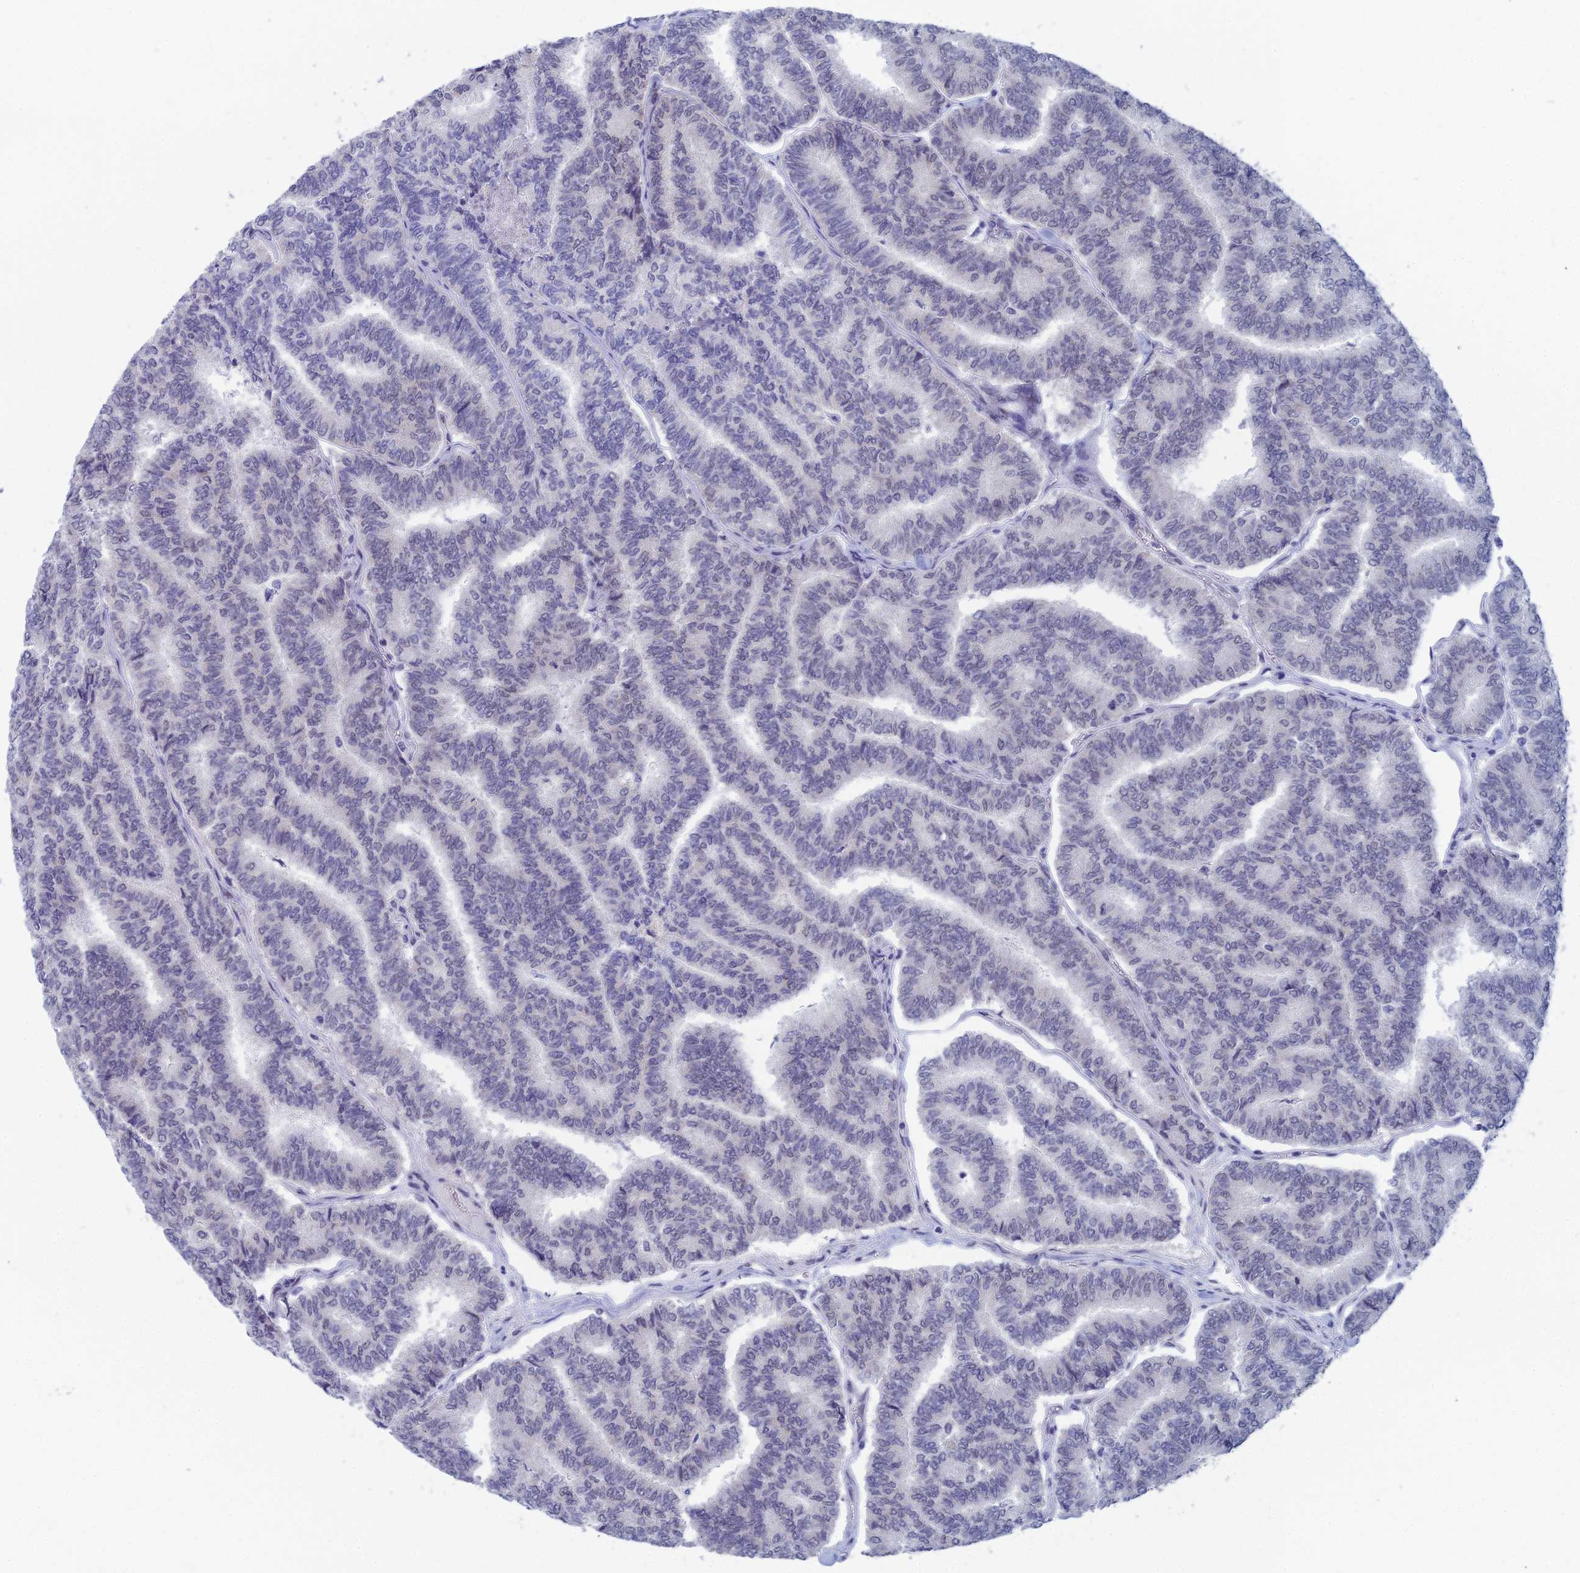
{"staining": {"intensity": "negative", "quantity": "none", "location": "none"}, "tissue": "thyroid cancer", "cell_type": "Tumor cells", "image_type": "cancer", "snomed": [{"axis": "morphology", "description": "Papillary adenocarcinoma, NOS"}, {"axis": "topography", "description": "Thyroid gland"}], "caption": "Immunohistochemistry micrograph of human thyroid cancer (papillary adenocarcinoma) stained for a protein (brown), which shows no staining in tumor cells. (DAB IHC visualized using brightfield microscopy, high magnification).", "gene": "NABP2", "patient": {"sex": "female", "age": 35}}